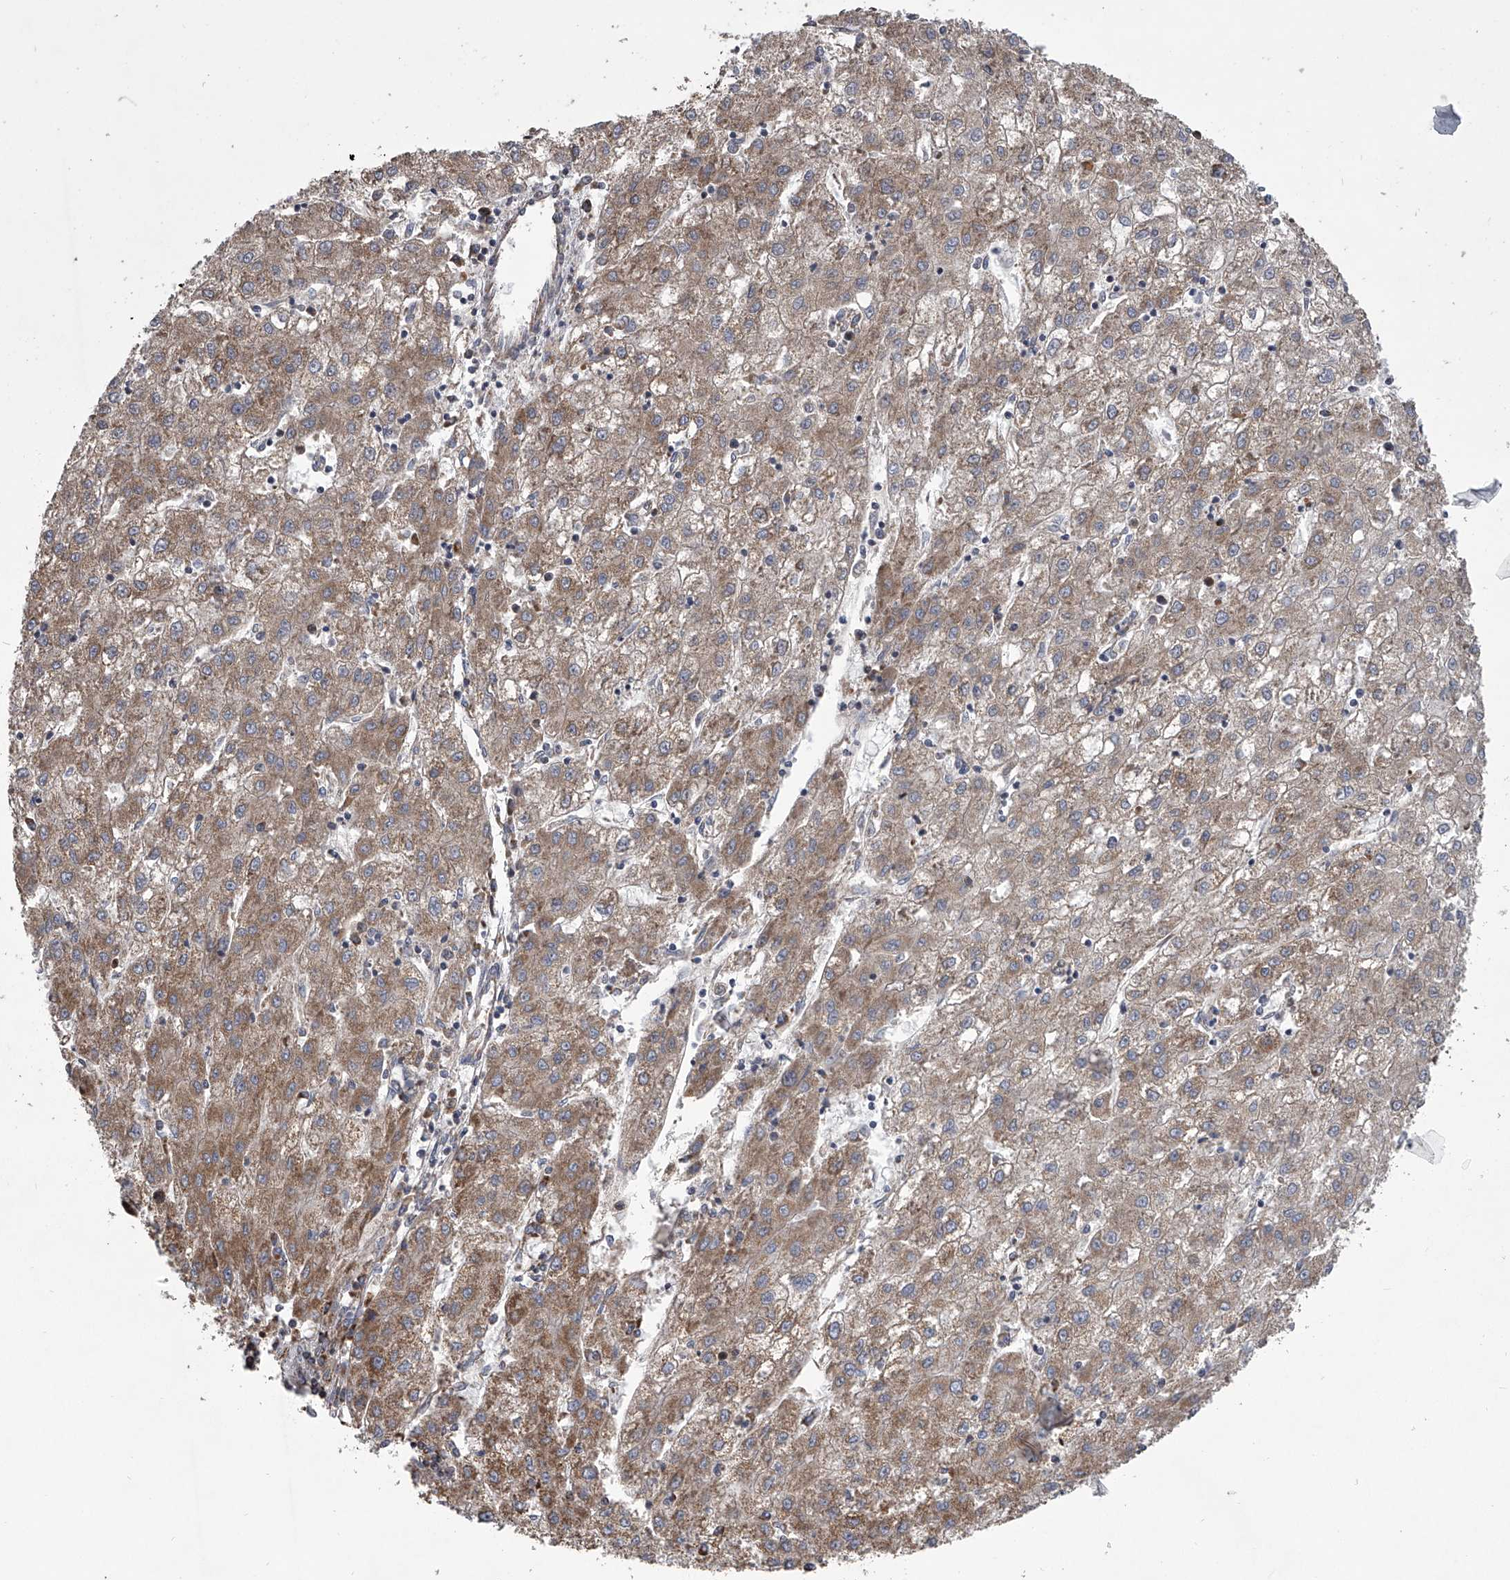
{"staining": {"intensity": "moderate", "quantity": "<25%", "location": "cytoplasmic/membranous"}, "tissue": "liver cancer", "cell_type": "Tumor cells", "image_type": "cancer", "snomed": [{"axis": "morphology", "description": "Carcinoma, Hepatocellular, NOS"}, {"axis": "topography", "description": "Liver"}], "caption": "The photomicrograph demonstrates immunohistochemical staining of liver cancer. There is moderate cytoplasmic/membranous expression is present in about <25% of tumor cells.", "gene": "ZC3H15", "patient": {"sex": "male", "age": 72}}